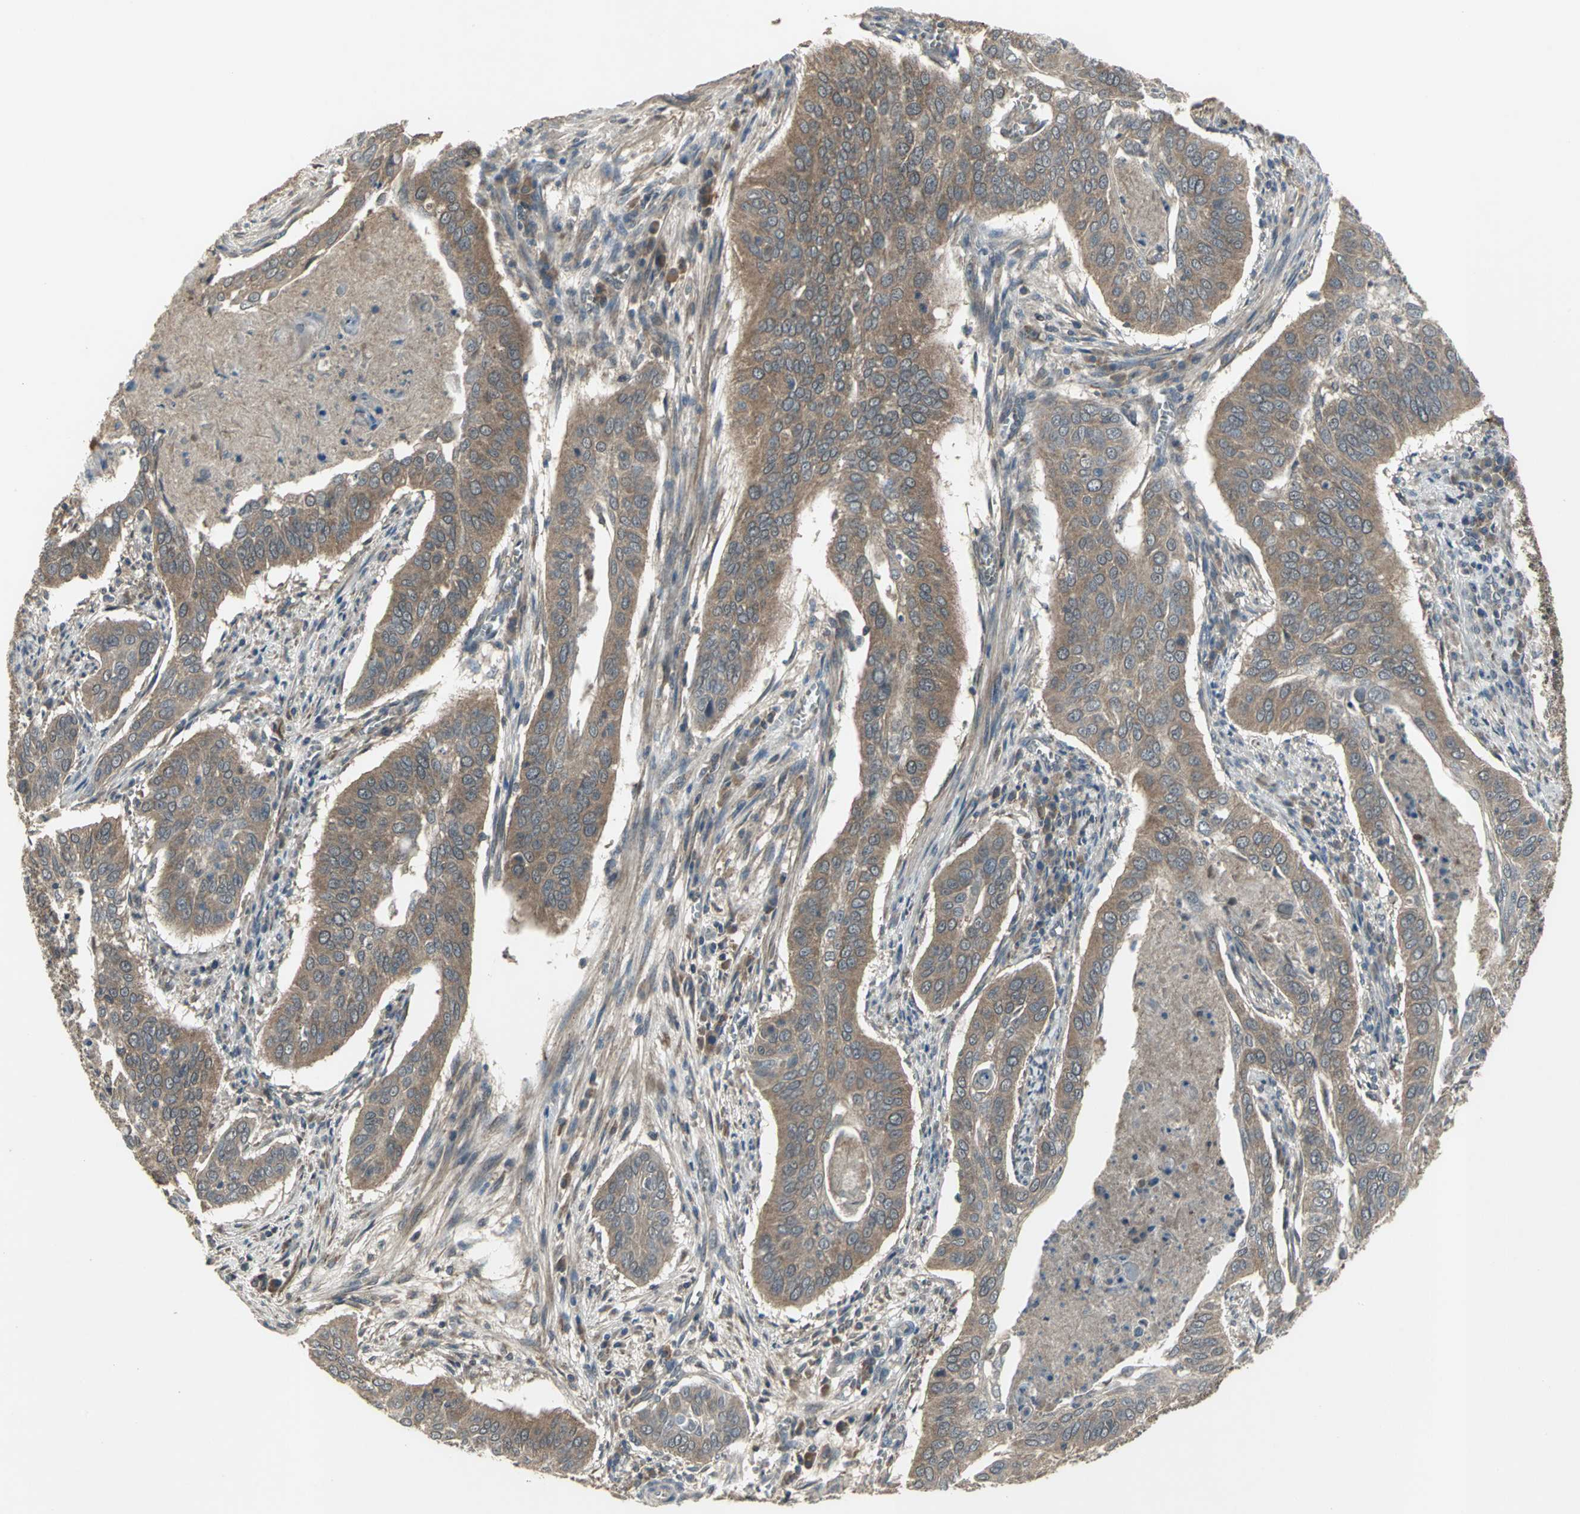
{"staining": {"intensity": "moderate", "quantity": ">75%", "location": "cytoplasmic/membranous"}, "tissue": "cervical cancer", "cell_type": "Tumor cells", "image_type": "cancer", "snomed": [{"axis": "morphology", "description": "Squamous cell carcinoma, NOS"}, {"axis": "topography", "description": "Cervix"}], "caption": "The photomicrograph reveals a brown stain indicating the presence of a protein in the cytoplasmic/membranous of tumor cells in cervical cancer (squamous cell carcinoma).", "gene": "KEAP1", "patient": {"sex": "female", "age": 39}}